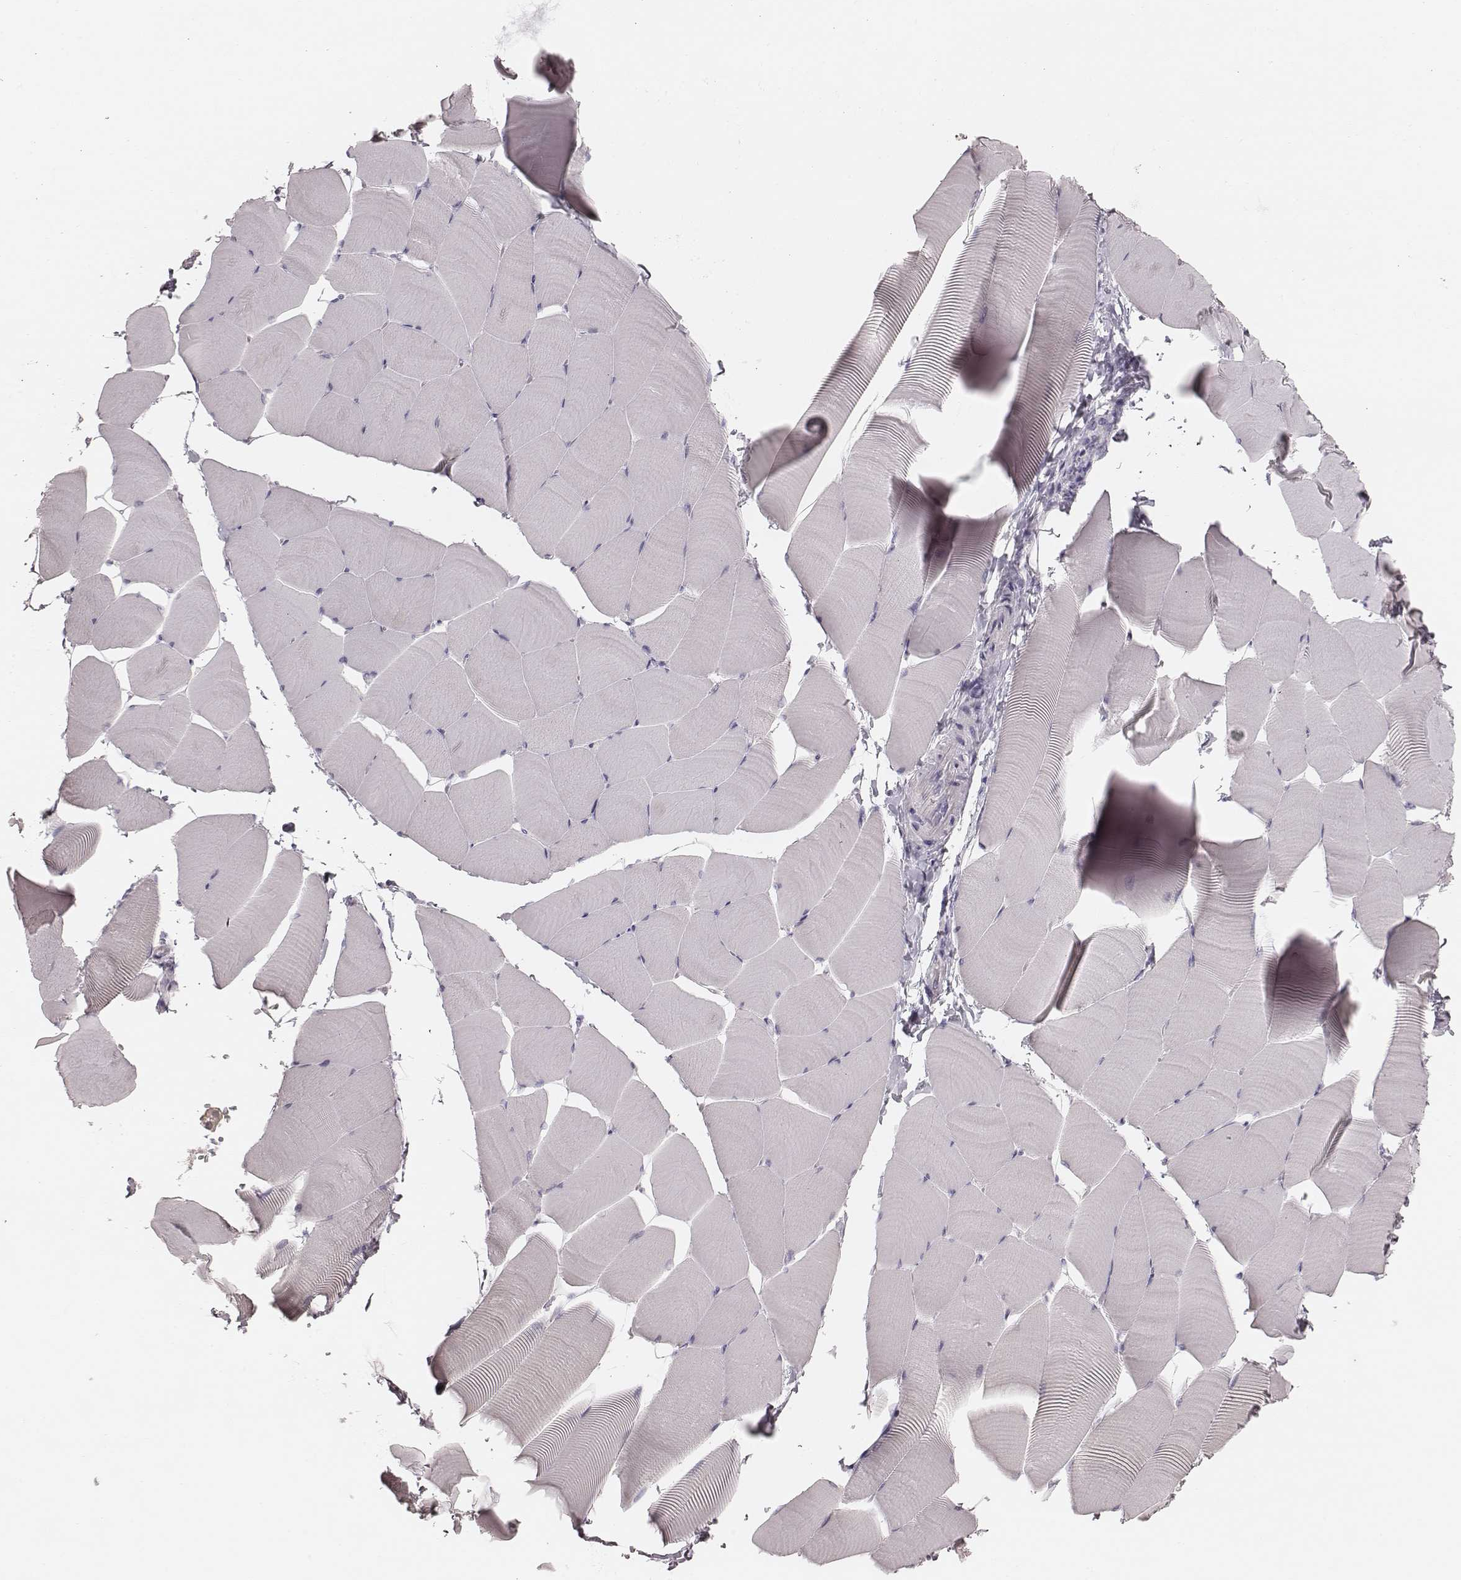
{"staining": {"intensity": "negative", "quantity": "none", "location": "none"}, "tissue": "skeletal muscle", "cell_type": "Myocytes", "image_type": "normal", "snomed": [{"axis": "morphology", "description": "Normal tissue, NOS"}, {"axis": "topography", "description": "Skeletal muscle"}], "caption": "Immunohistochemistry histopathology image of normal human skeletal muscle stained for a protein (brown), which displays no staining in myocytes.", "gene": "ZP4", "patient": {"sex": "male", "age": 25}}